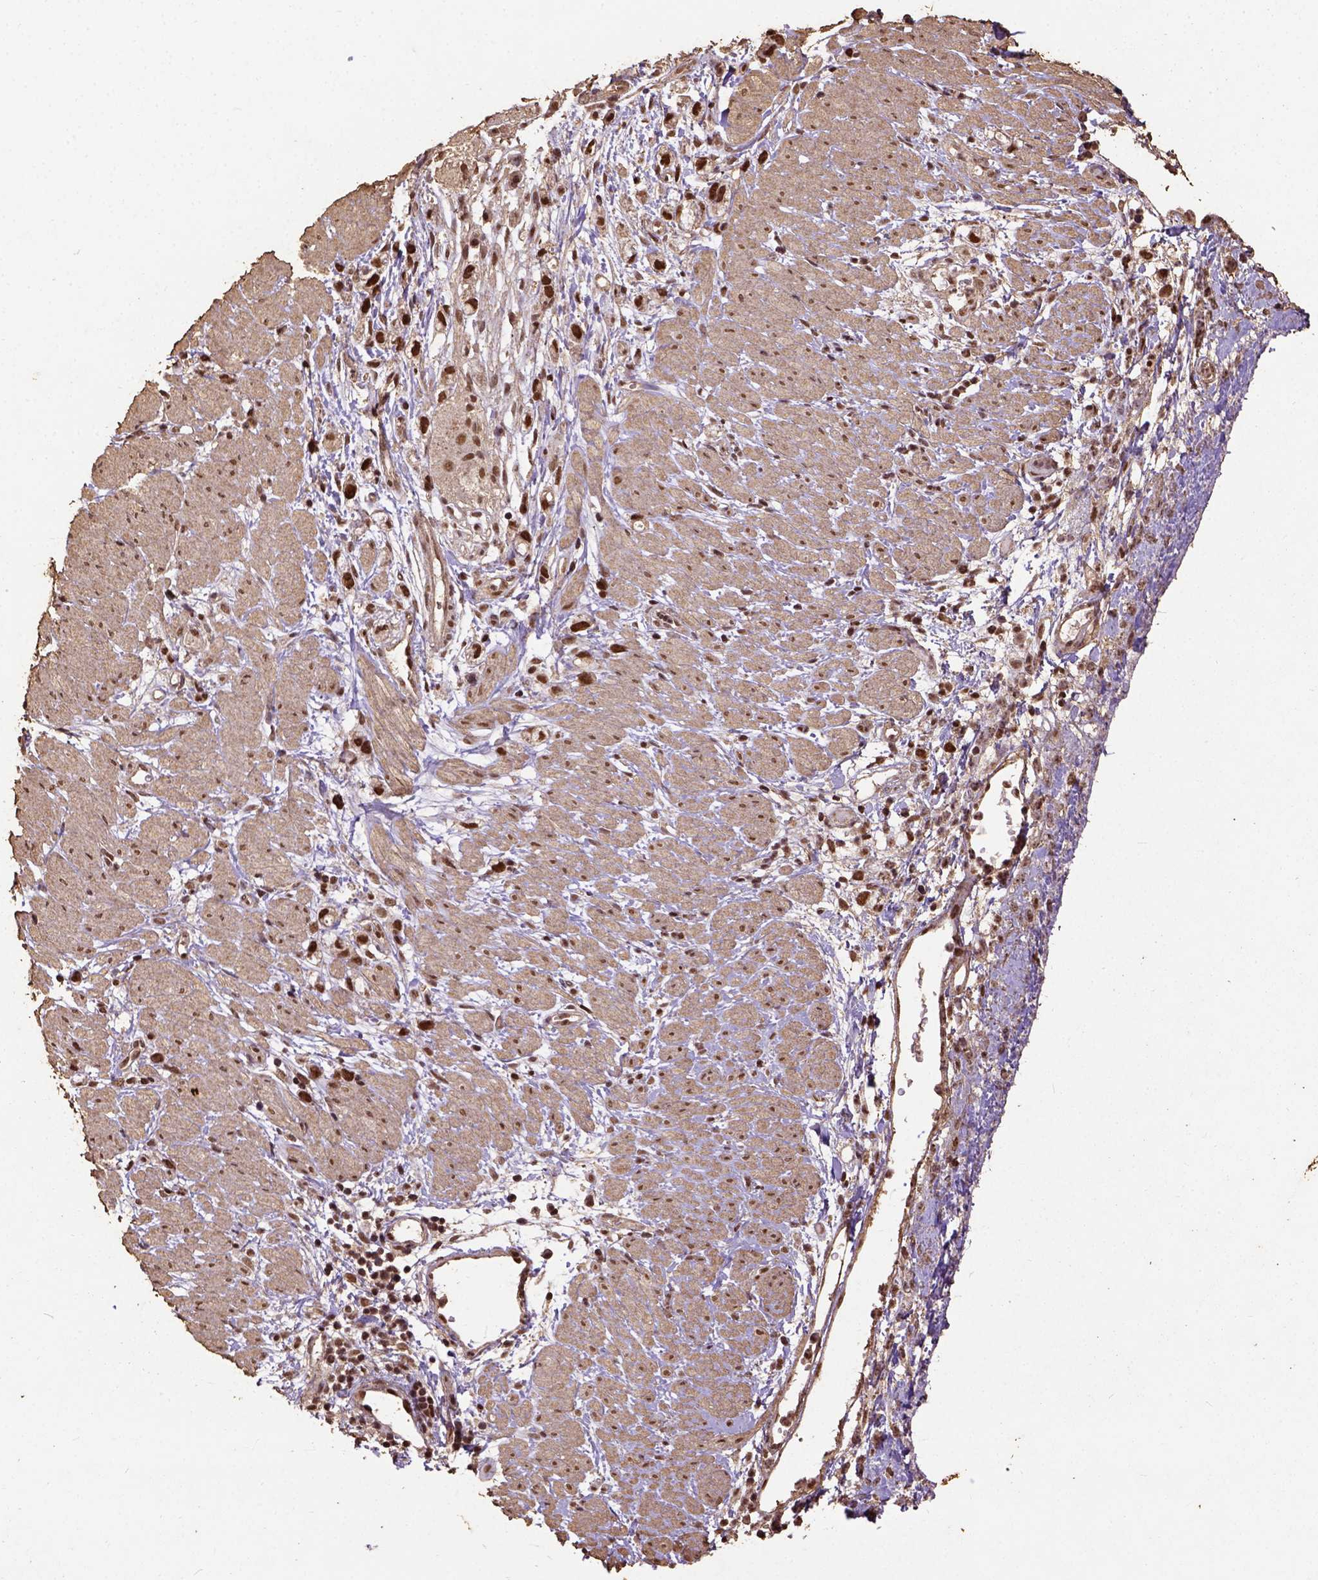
{"staining": {"intensity": "strong", "quantity": ">75%", "location": "nuclear"}, "tissue": "stomach cancer", "cell_type": "Tumor cells", "image_type": "cancer", "snomed": [{"axis": "morphology", "description": "Adenocarcinoma, NOS"}, {"axis": "topography", "description": "Stomach"}], "caption": "Immunohistochemistry (DAB) staining of human stomach adenocarcinoma demonstrates strong nuclear protein staining in approximately >75% of tumor cells.", "gene": "NACC1", "patient": {"sex": "female", "age": 59}}